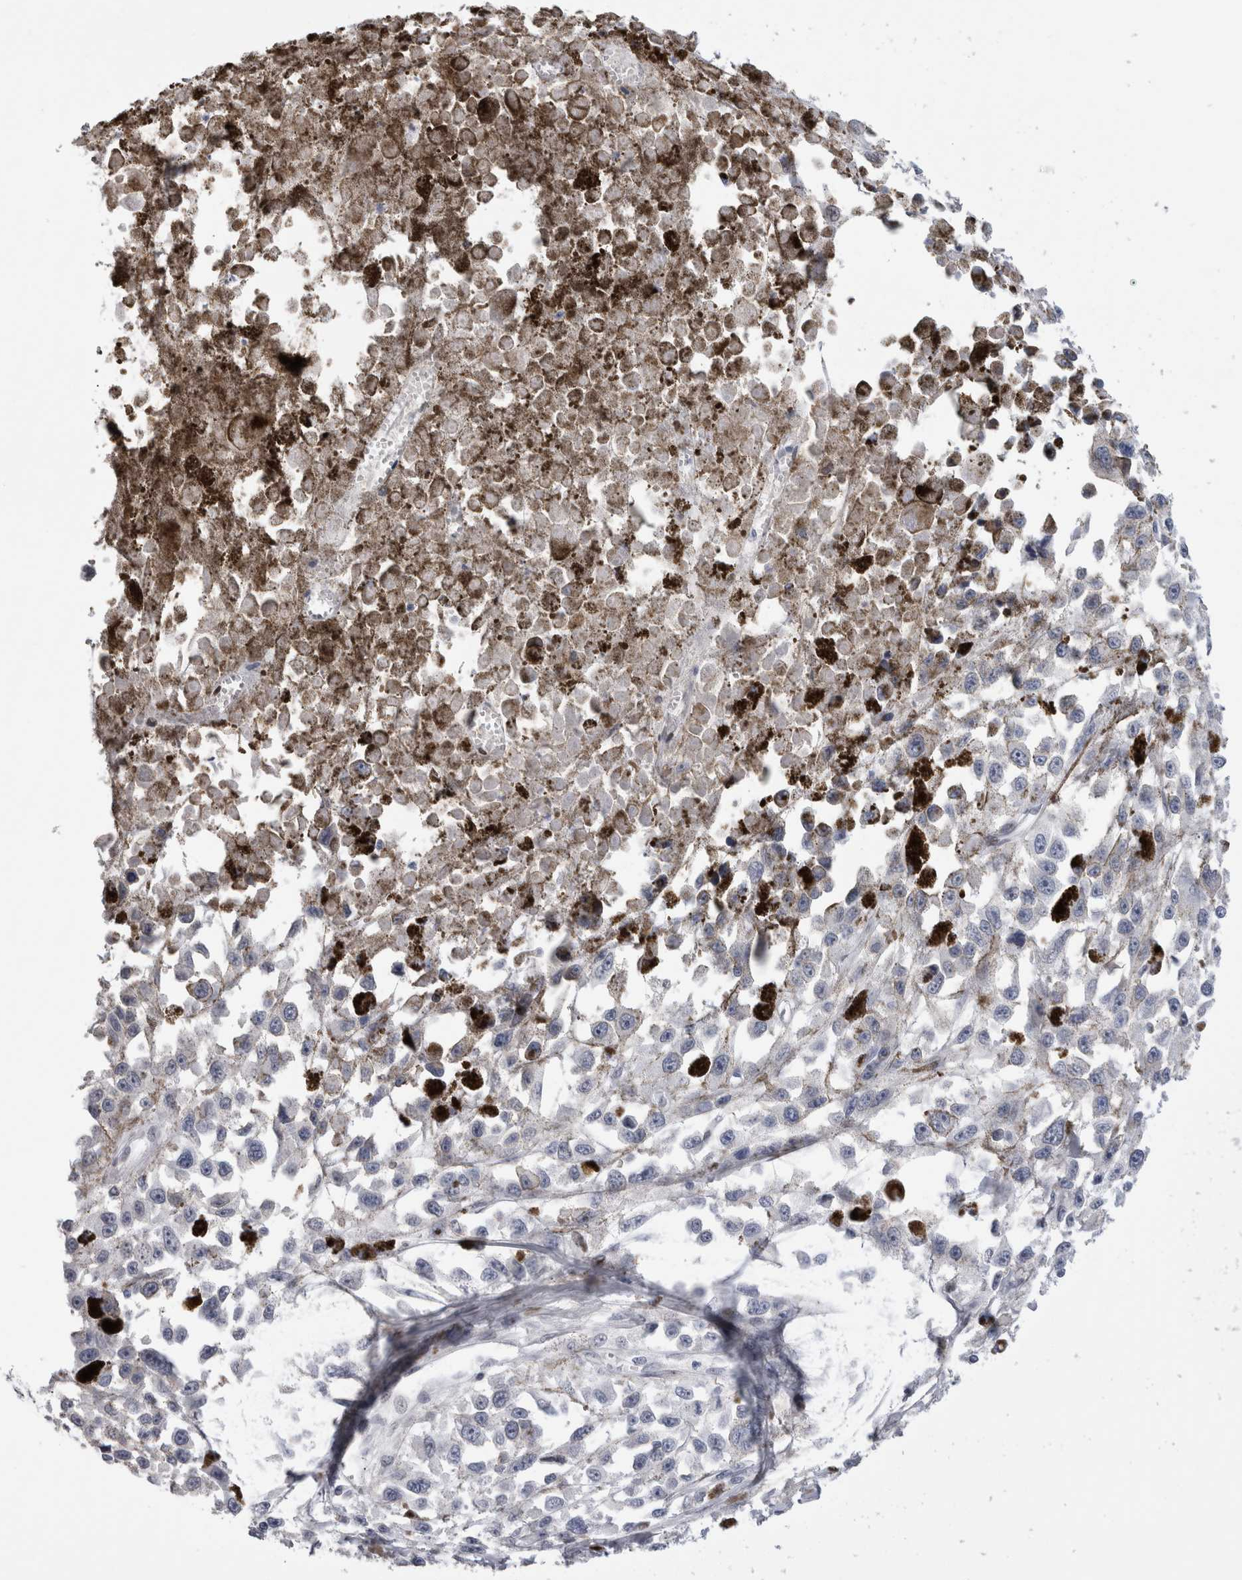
{"staining": {"intensity": "negative", "quantity": "none", "location": "none"}, "tissue": "melanoma", "cell_type": "Tumor cells", "image_type": "cancer", "snomed": [{"axis": "morphology", "description": "Malignant melanoma, Metastatic site"}, {"axis": "topography", "description": "Lymph node"}], "caption": "Immunohistochemical staining of human malignant melanoma (metastatic site) displays no significant positivity in tumor cells.", "gene": "DMTN", "patient": {"sex": "male", "age": 59}}